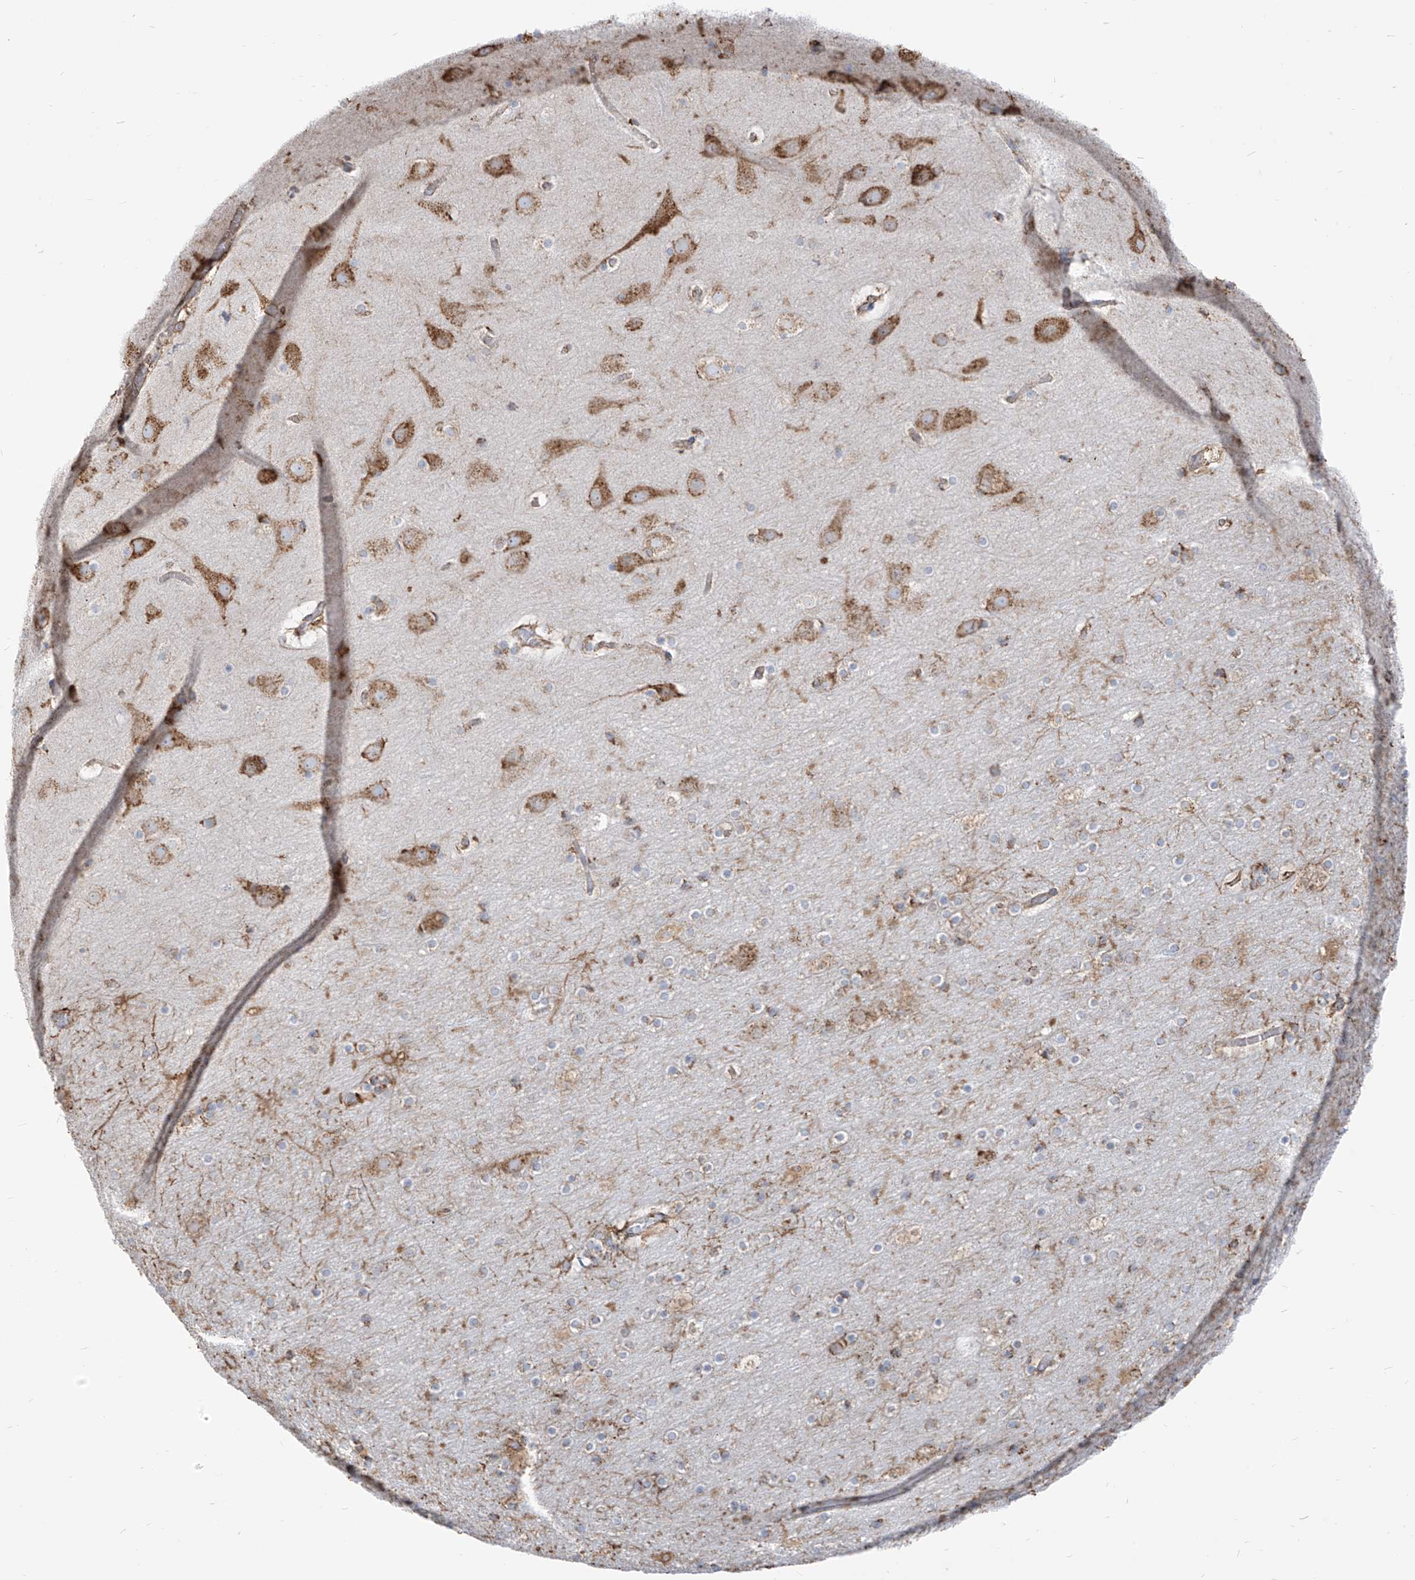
{"staining": {"intensity": "moderate", "quantity": ">75%", "location": "cytoplasmic/membranous"}, "tissue": "cerebral cortex", "cell_type": "Endothelial cells", "image_type": "normal", "snomed": [{"axis": "morphology", "description": "Normal tissue, NOS"}, {"axis": "topography", "description": "Cerebral cortex"}], "caption": "Endothelial cells demonstrate medium levels of moderate cytoplasmic/membranous expression in about >75% of cells in benign cerebral cortex.", "gene": "PDIA6", "patient": {"sex": "male", "age": 57}}